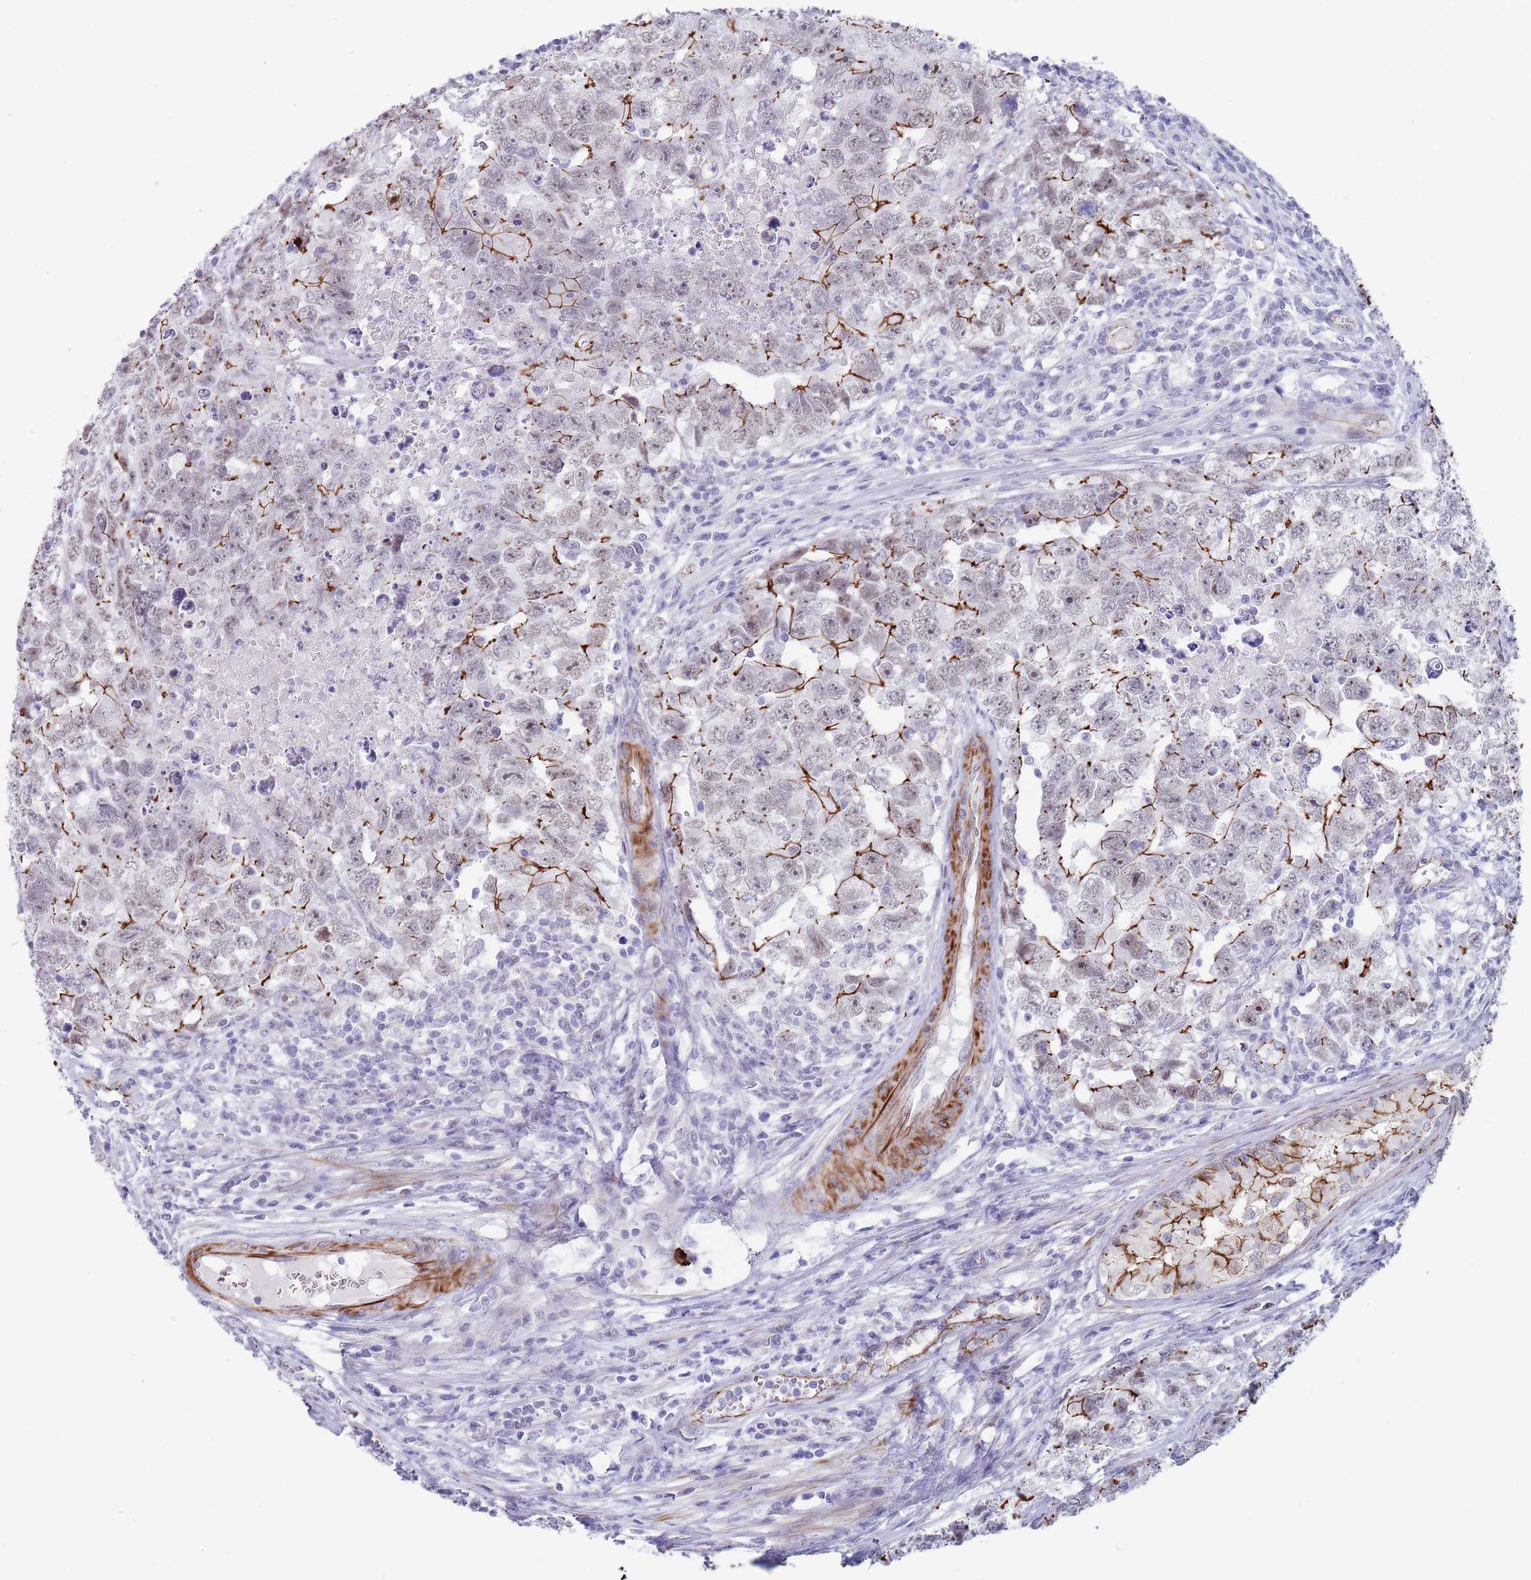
{"staining": {"intensity": "strong", "quantity": "25%-75%", "location": "cytoplasmic/membranous"}, "tissue": "testis cancer", "cell_type": "Tumor cells", "image_type": "cancer", "snomed": [{"axis": "morphology", "description": "Carcinoma, Embryonal, NOS"}, {"axis": "topography", "description": "Testis"}], "caption": "An image showing strong cytoplasmic/membranous staining in approximately 25%-75% of tumor cells in testis cancer, as visualized by brown immunohistochemical staining.", "gene": "OR5A2", "patient": {"sex": "male", "age": 22}}